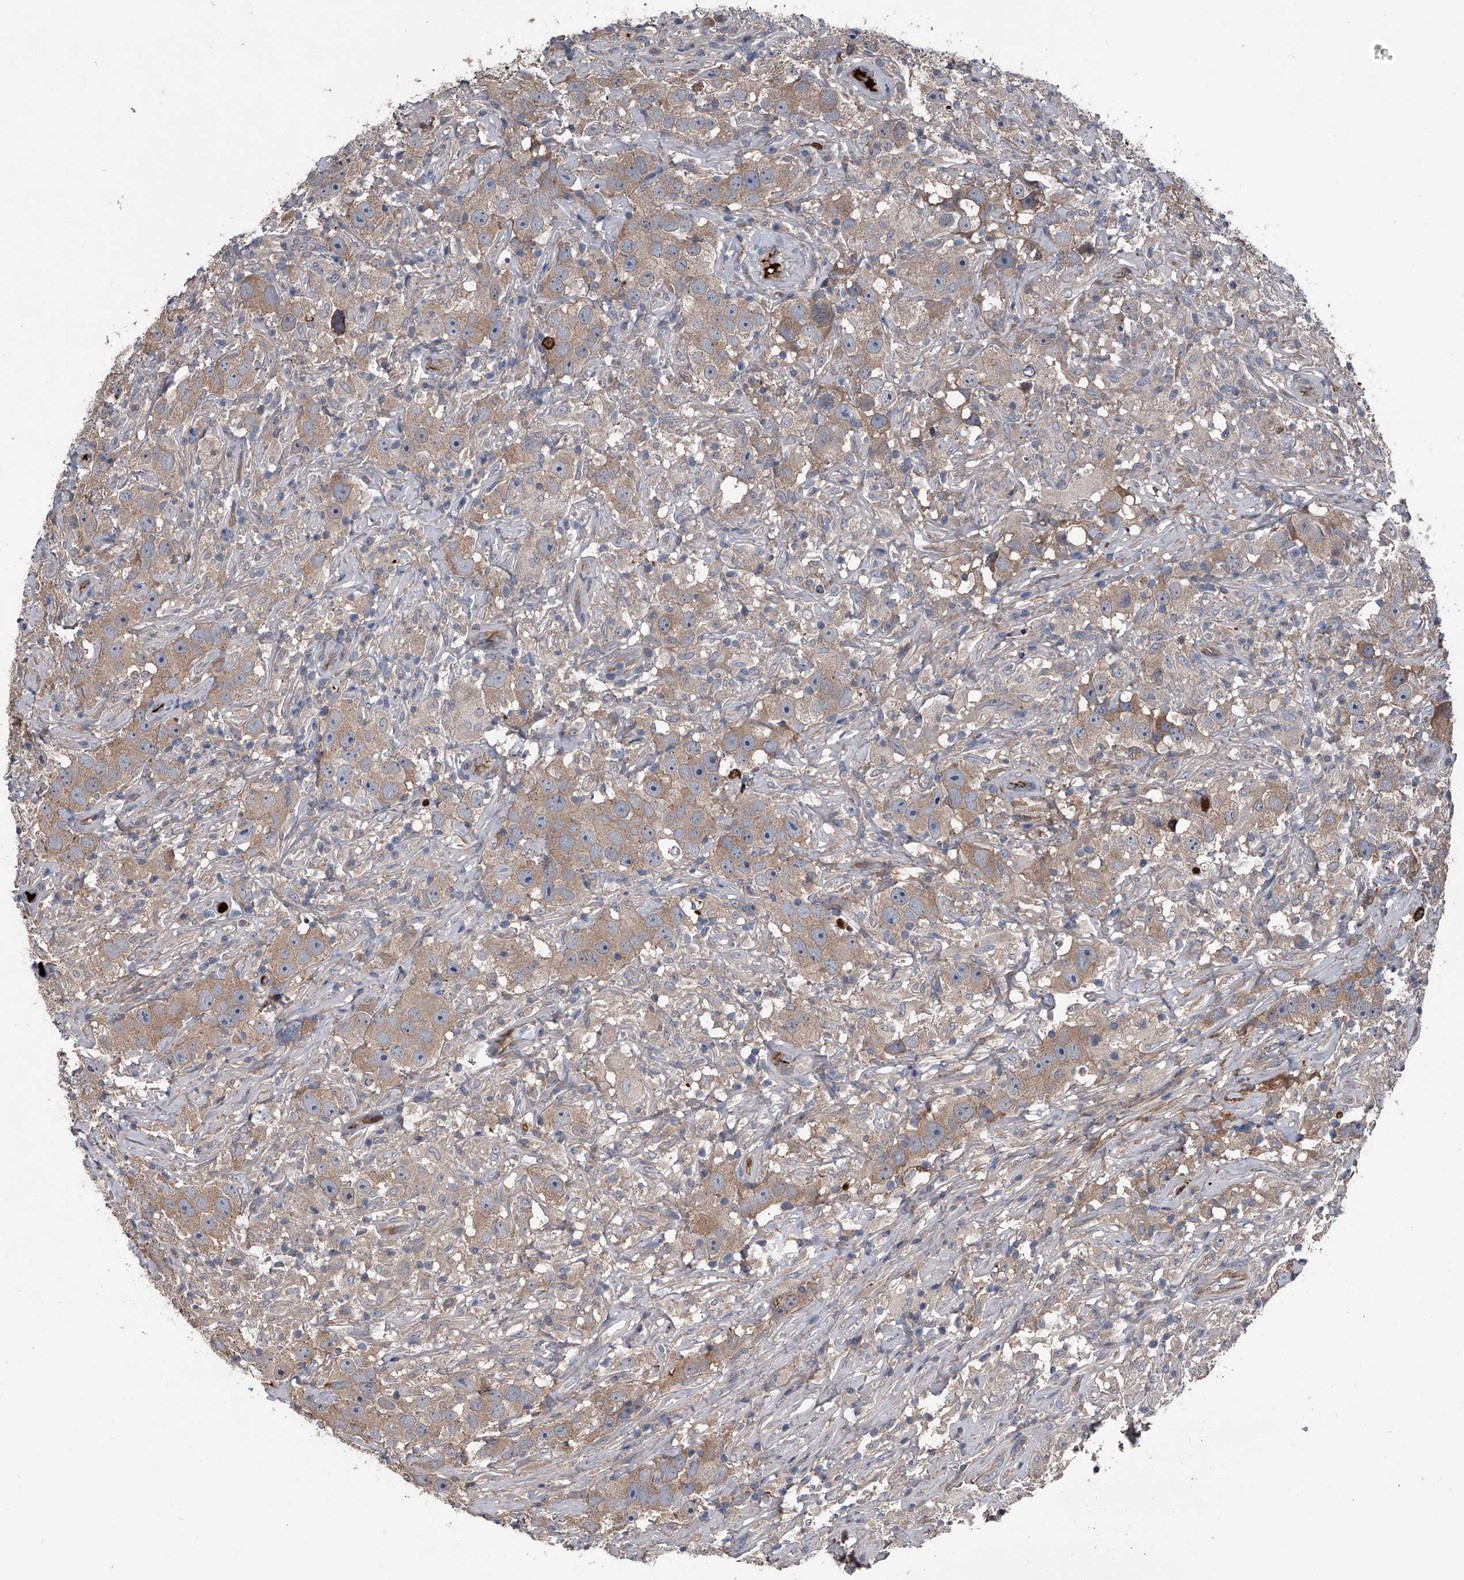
{"staining": {"intensity": "weak", "quantity": ">75%", "location": "cytoplasmic/membranous"}, "tissue": "testis cancer", "cell_type": "Tumor cells", "image_type": "cancer", "snomed": [{"axis": "morphology", "description": "Seminoma, NOS"}, {"axis": "topography", "description": "Testis"}], "caption": "Protein analysis of testis seminoma tissue shows weak cytoplasmic/membranous staining in about >75% of tumor cells.", "gene": "KIF13A", "patient": {"sex": "male", "age": 49}}